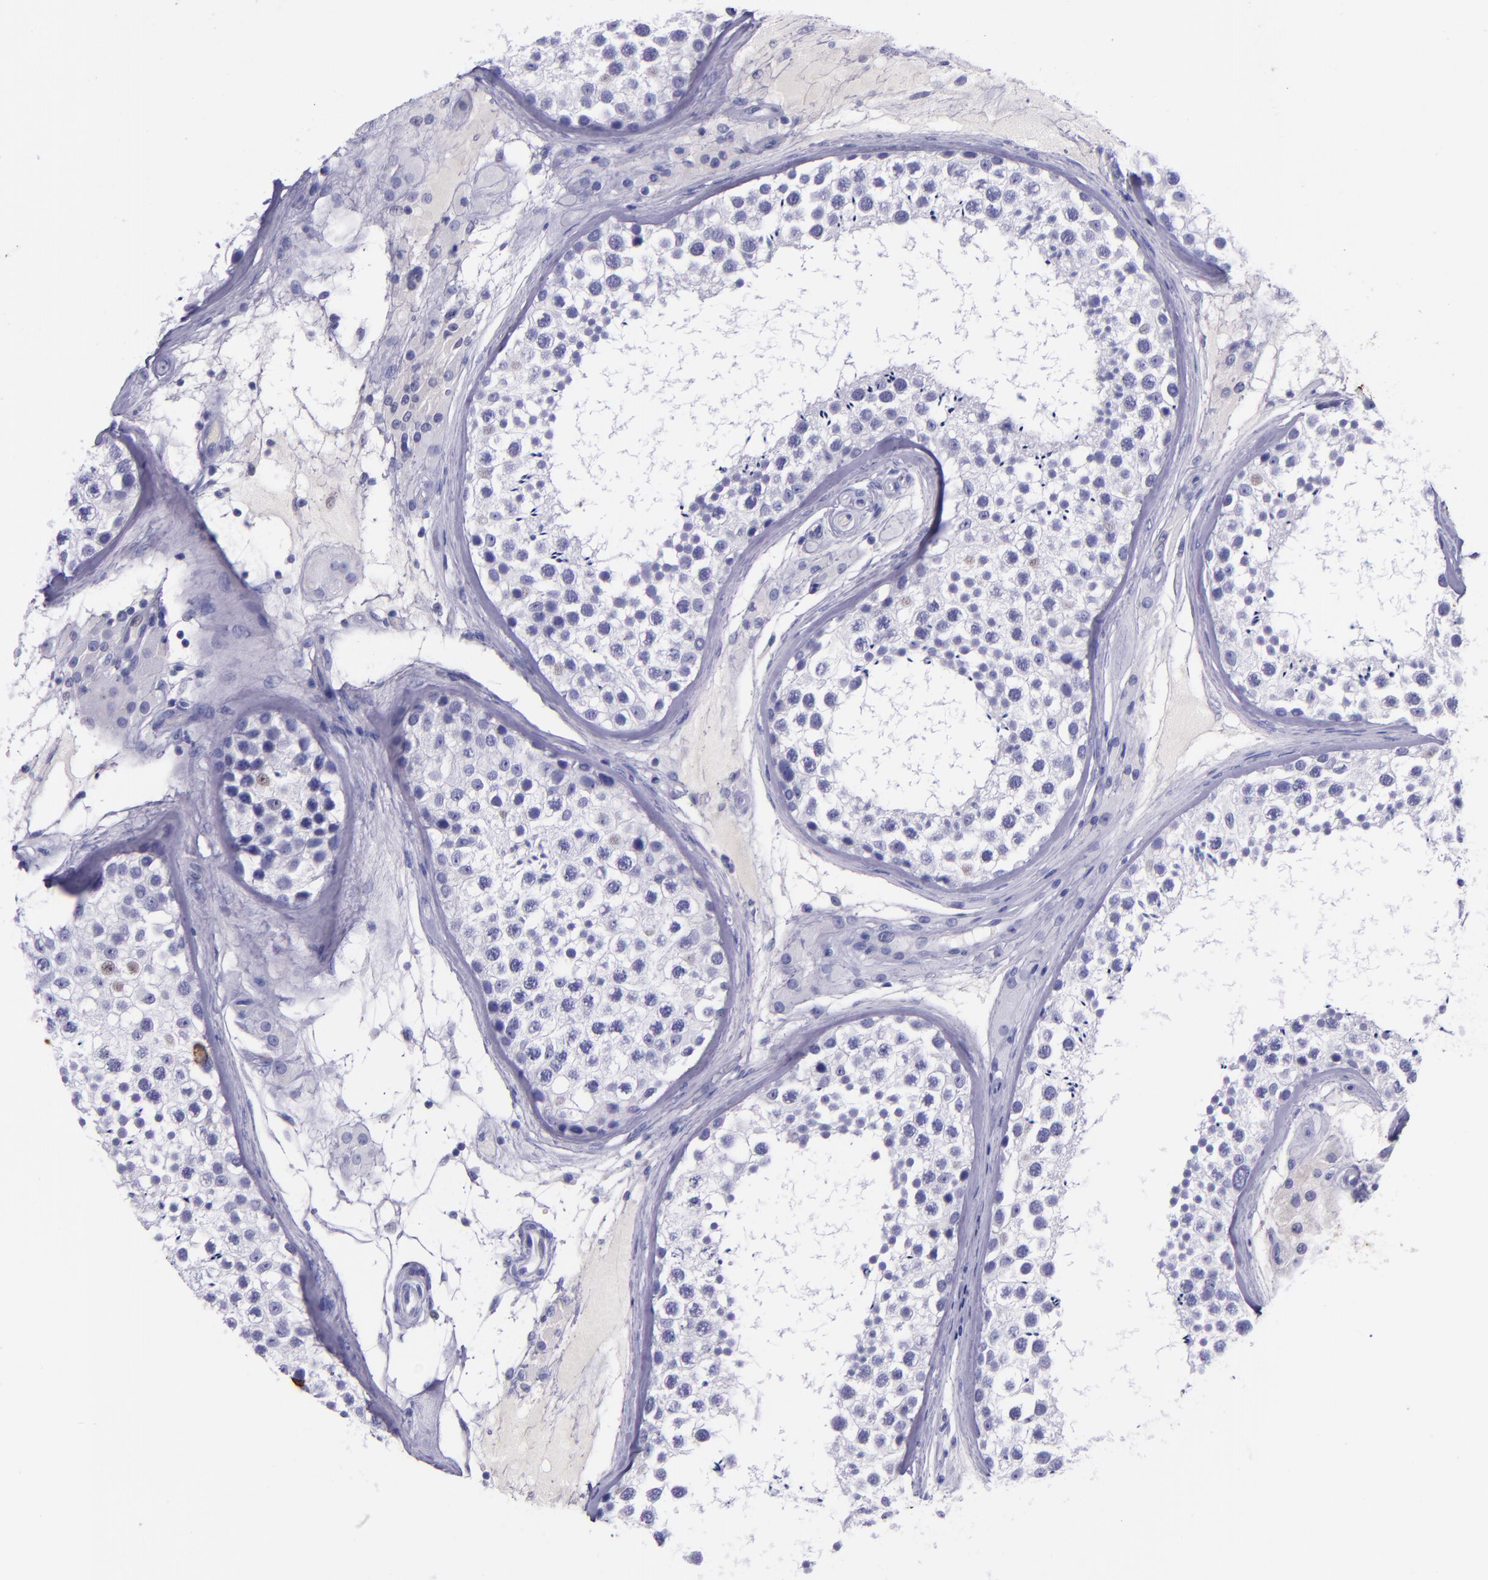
{"staining": {"intensity": "negative", "quantity": "none", "location": "none"}, "tissue": "testis", "cell_type": "Cells in seminiferous ducts", "image_type": "normal", "snomed": [{"axis": "morphology", "description": "Normal tissue, NOS"}, {"axis": "topography", "description": "Testis"}], "caption": "Immunohistochemistry (IHC) histopathology image of normal human testis stained for a protein (brown), which shows no positivity in cells in seminiferous ducts. Brightfield microscopy of immunohistochemistry (IHC) stained with DAB (3,3'-diaminobenzidine) (brown) and hematoxylin (blue), captured at high magnification.", "gene": "KRT4", "patient": {"sex": "male", "age": 46}}